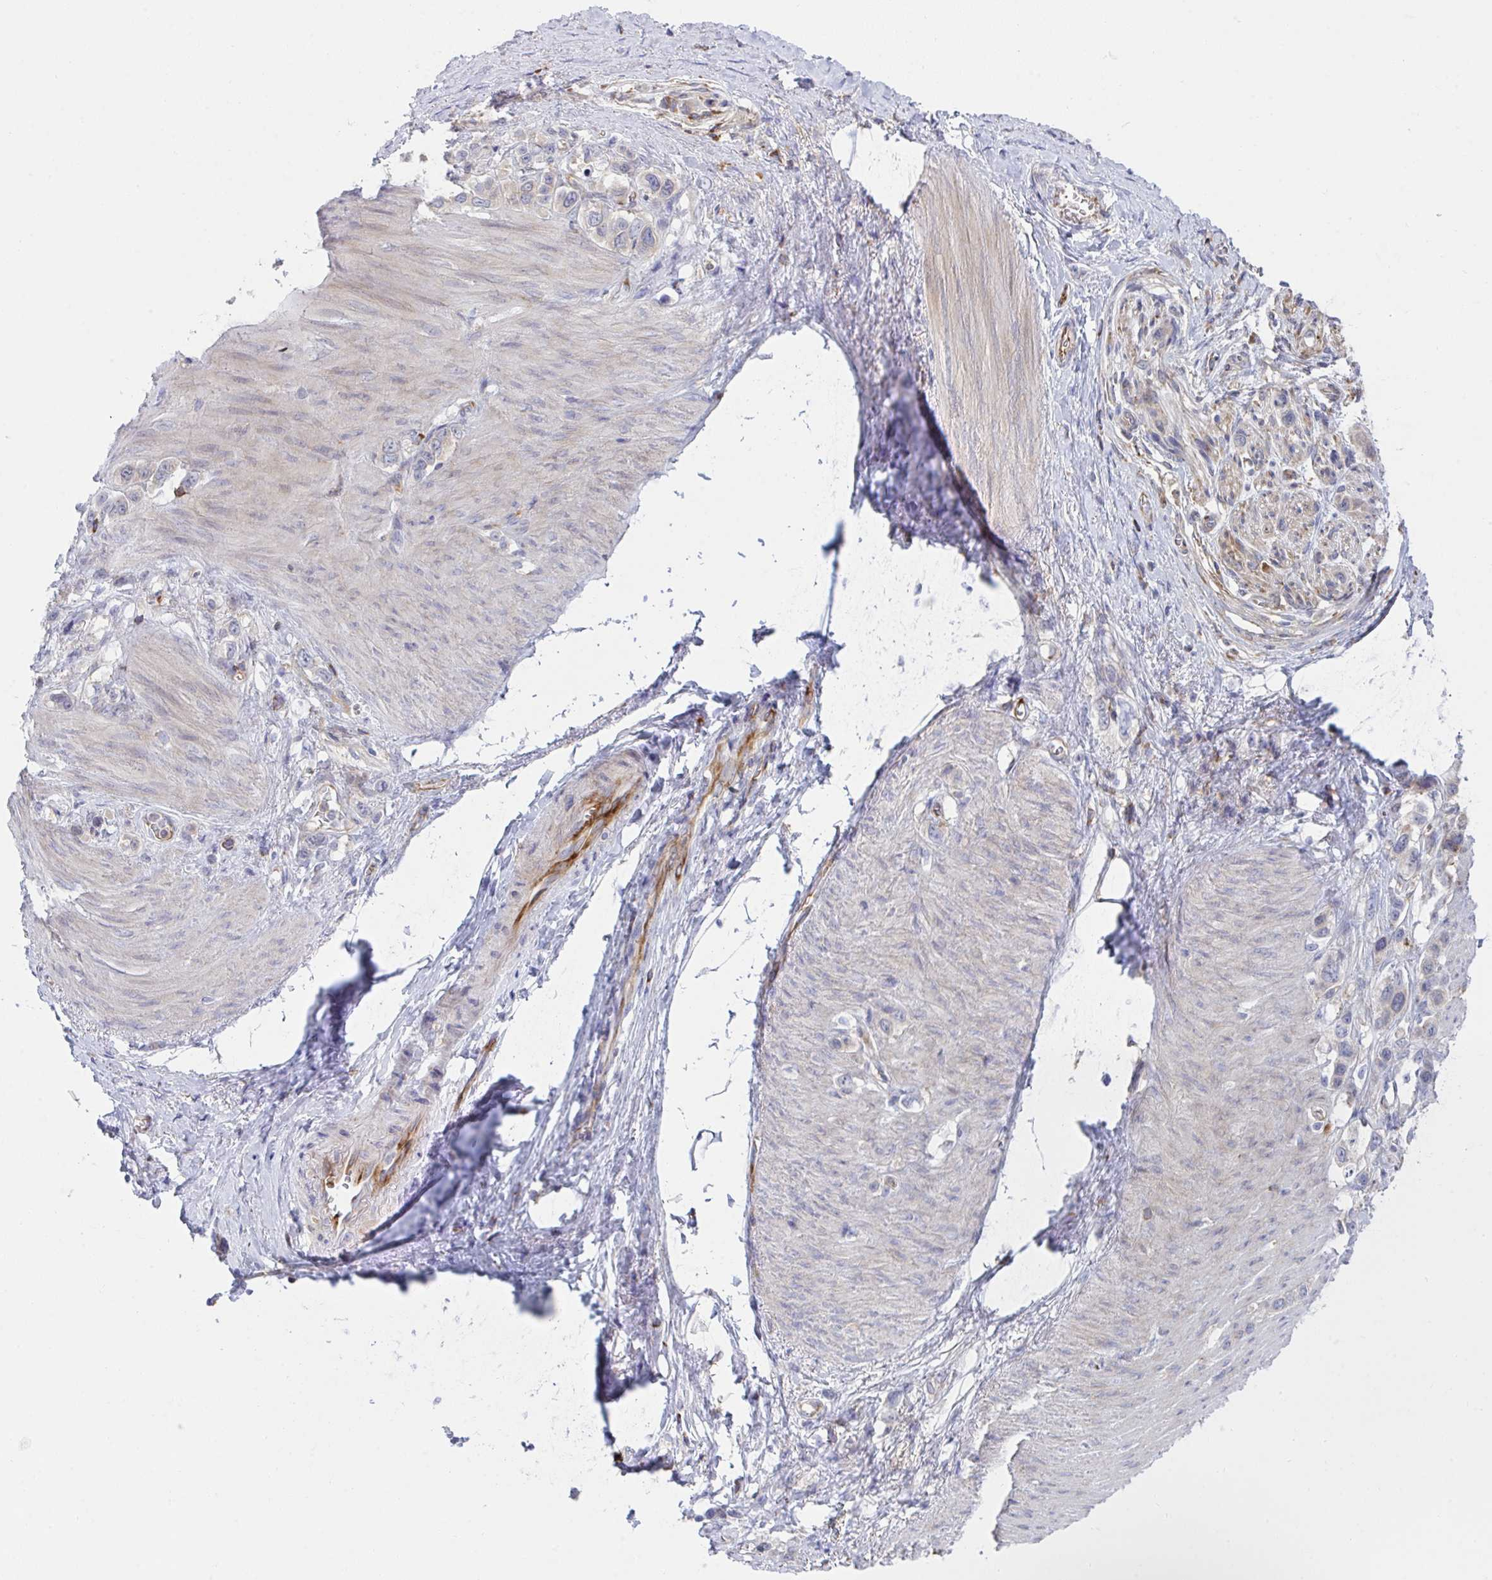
{"staining": {"intensity": "negative", "quantity": "none", "location": "none"}, "tissue": "stomach cancer", "cell_type": "Tumor cells", "image_type": "cancer", "snomed": [{"axis": "morphology", "description": "Adenocarcinoma, NOS"}, {"axis": "topography", "description": "Stomach"}], "caption": "IHC of human stomach cancer shows no positivity in tumor cells. Brightfield microscopy of immunohistochemistry (IHC) stained with DAB (brown) and hematoxylin (blue), captured at high magnification.", "gene": "WNK1", "patient": {"sex": "female", "age": 65}}